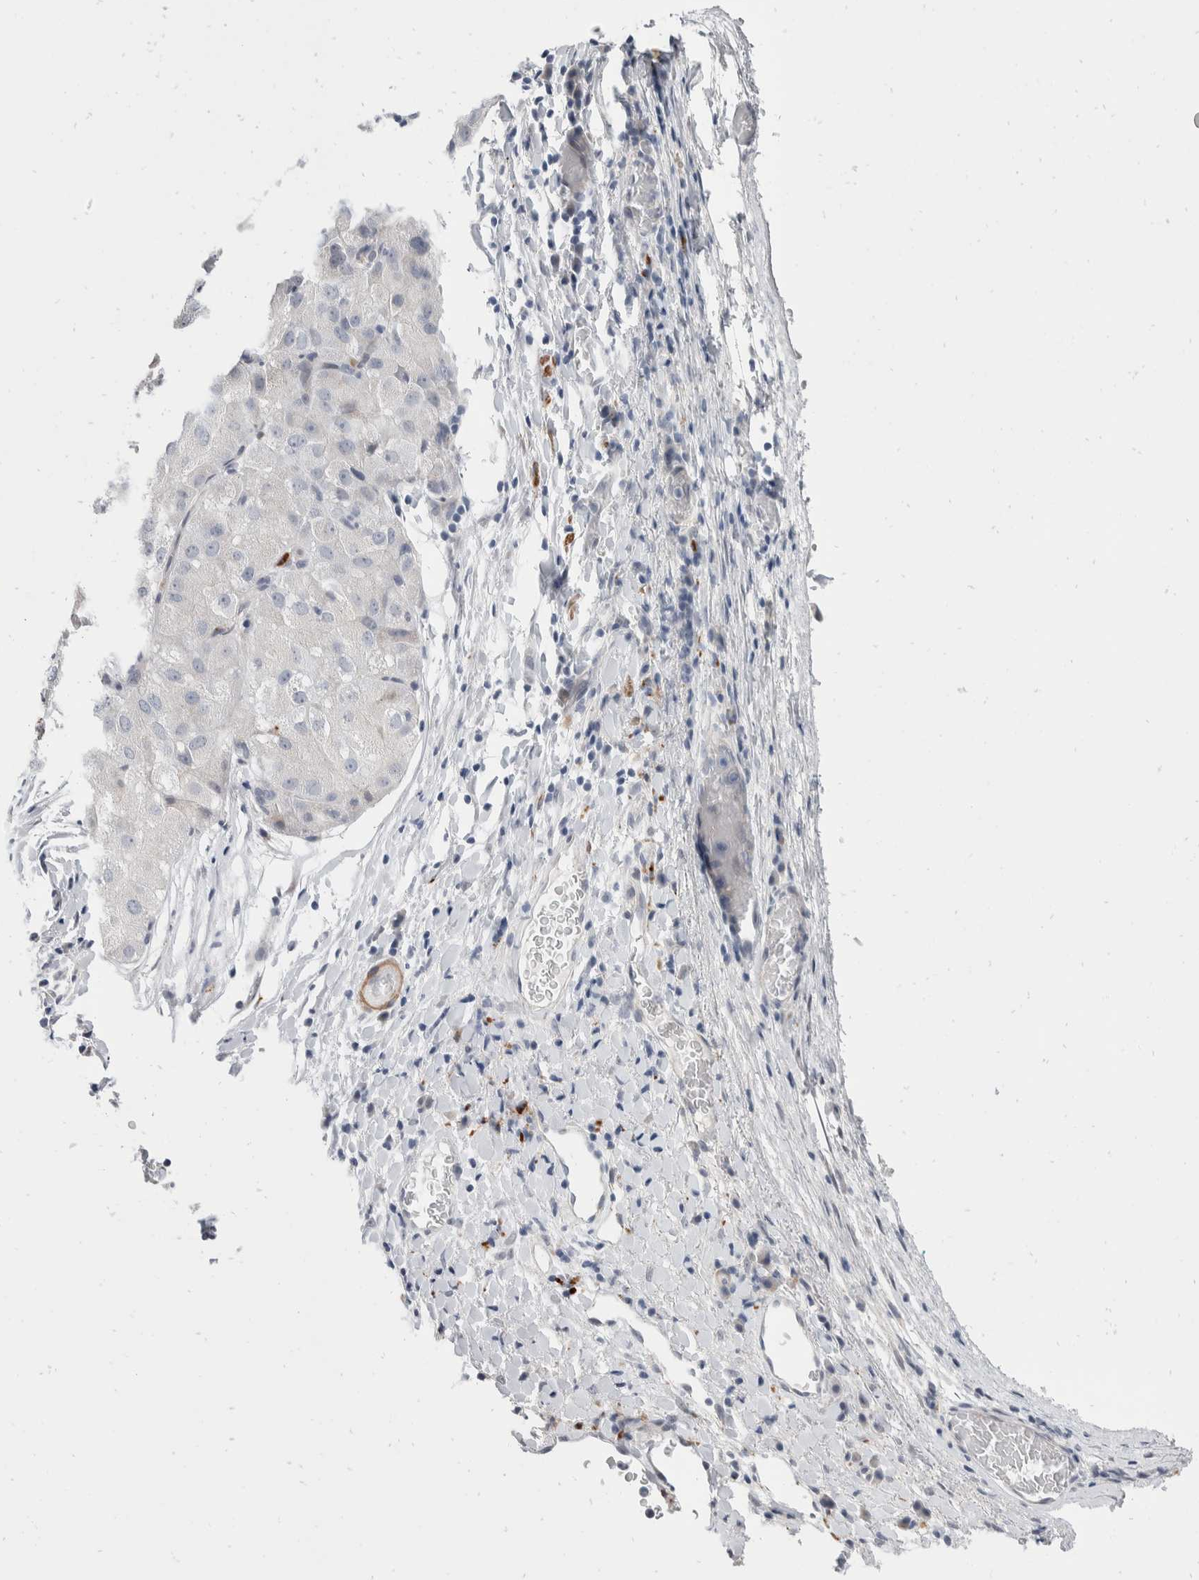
{"staining": {"intensity": "negative", "quantity": "none", "location": "none"}, "tissue": "liver cancer", "cell_type": "Tumor cells", "image_type": "cancer", "snomed": [{"axis": "morphology", "description": "Carcinoma, Hepatocellular, NOS"}, {"axis": "topography", "description": "Liver"}], "caption": "An IHC photomicrograph of liver hepatocellular carcinoma is shown. There is no staining in tumor cells of liver hepatocellular carcinoma.", "gene": "CATSPERD", "patient": {"sex": "male", "age": 80}}